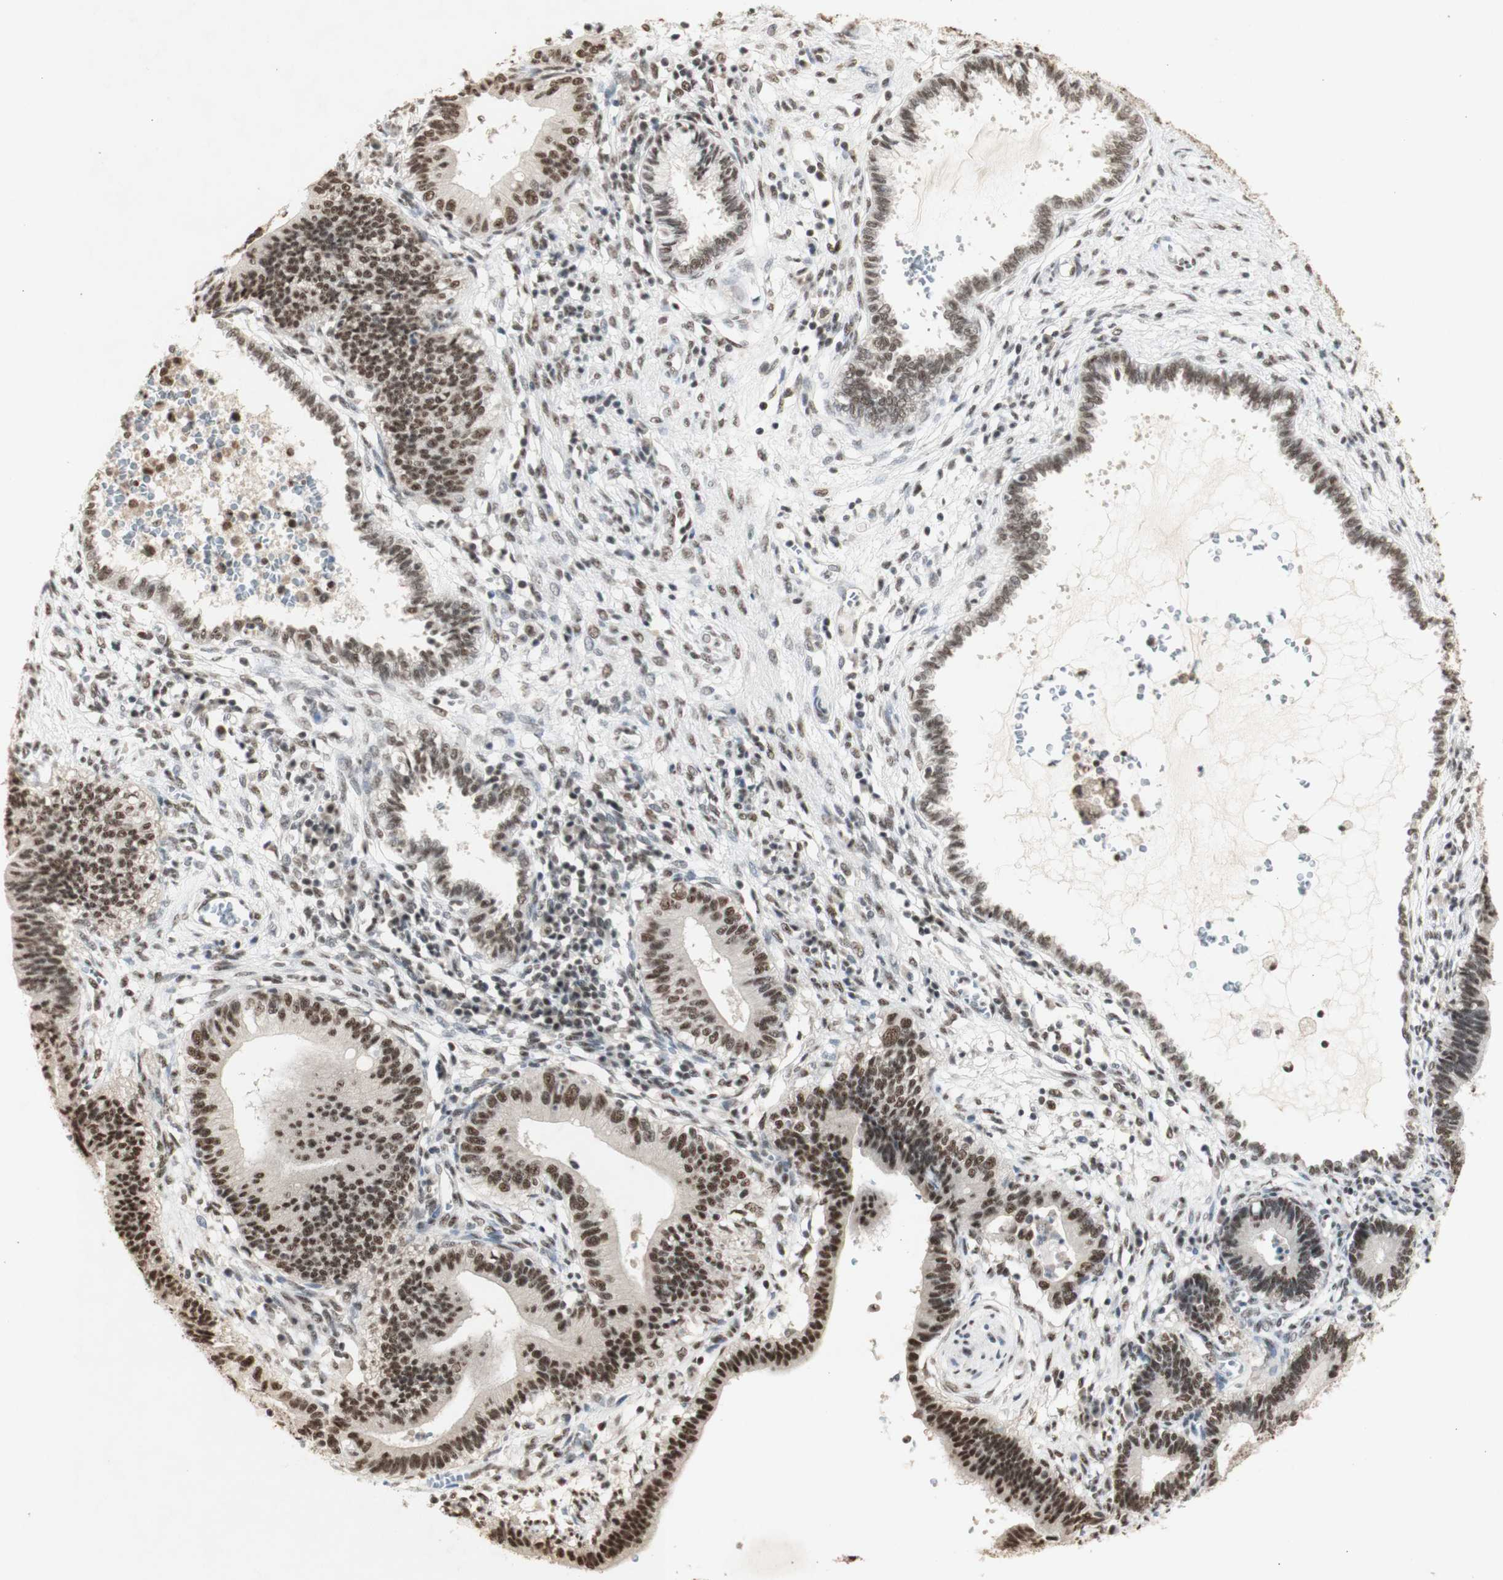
{"staining": {"intensity": "moderate", "quantity": ">75%", "location": "nuclear"}, "tissue": "cervical cancer", "cell_type": "Tumor cells", "image_type": "cancer", "snomed": [{"axis": "morphology", "description": "Adenocarcinoma, NOS"}, {"axis": "topography", "description": "Cervix"}], "caption": "Moderate nuclear expression for a protein is appreciated in approximately >75% of tumor cells of cervical cancer (adenocarcinoma) using immunohistochemistry.", "gene": "SNRPB", "patient": {"sex": "female", "age": 44}}